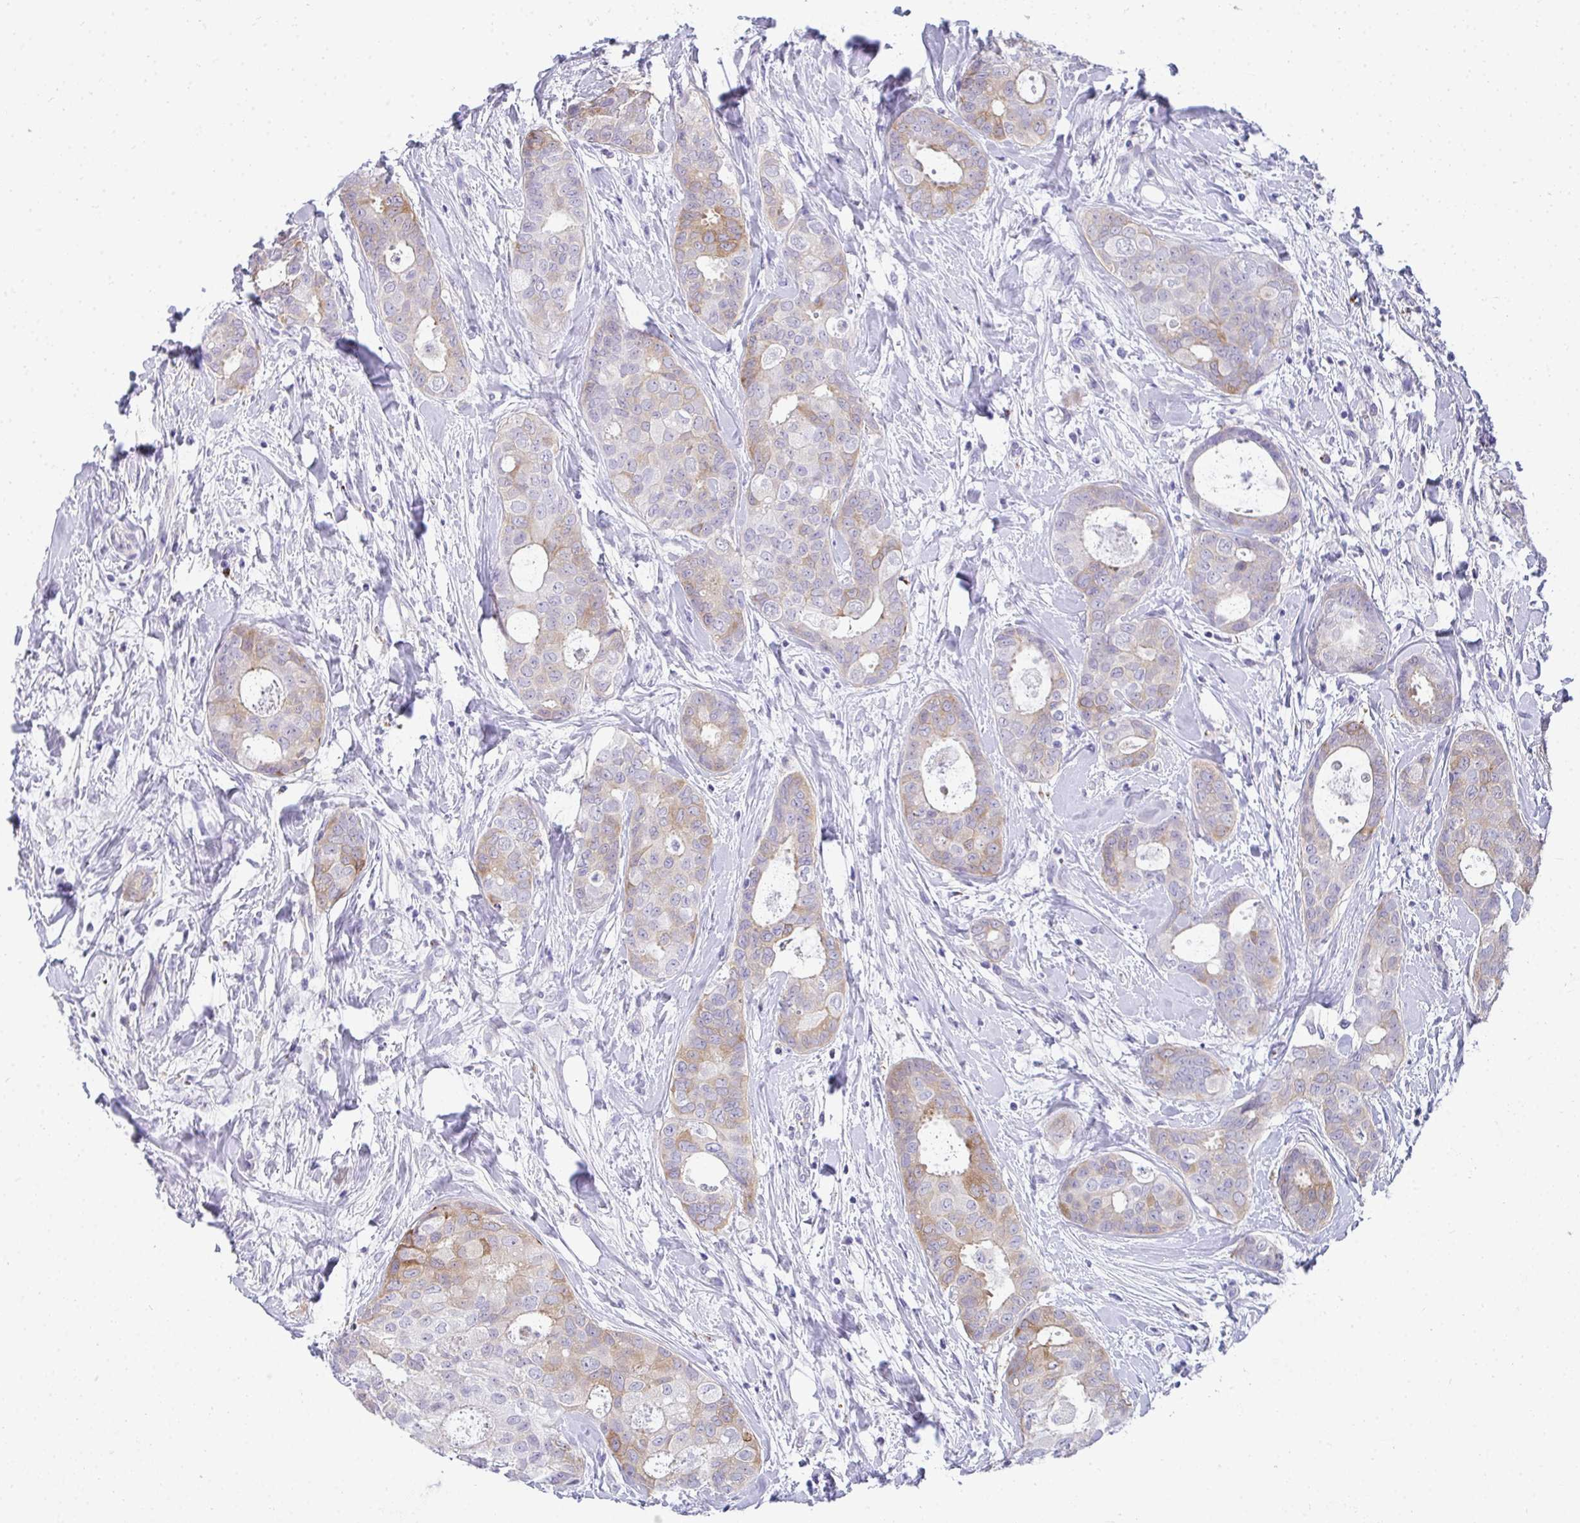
{"staining": {"intensity": "moderate", "quantity": "<25%", "location": "cytoplasmic/membranous"}, "tissue": "breast cancer", "cell_type": "Tumor cells", "image_type": "cancer", "snomed": [{"axis": "morphology", "description": "Duct carcinoma"}, {"axis": "topography", "description": "Breast"}], "caption": "The histopathology image reveals immunohistochemical staining of intraductal carcinoma (breast). There is moderate cytoplasmic/membranous positivity is present in about <25% of tumor cells.", "gene": "AK5", "patient": {"sex": "female", "age": 45}}